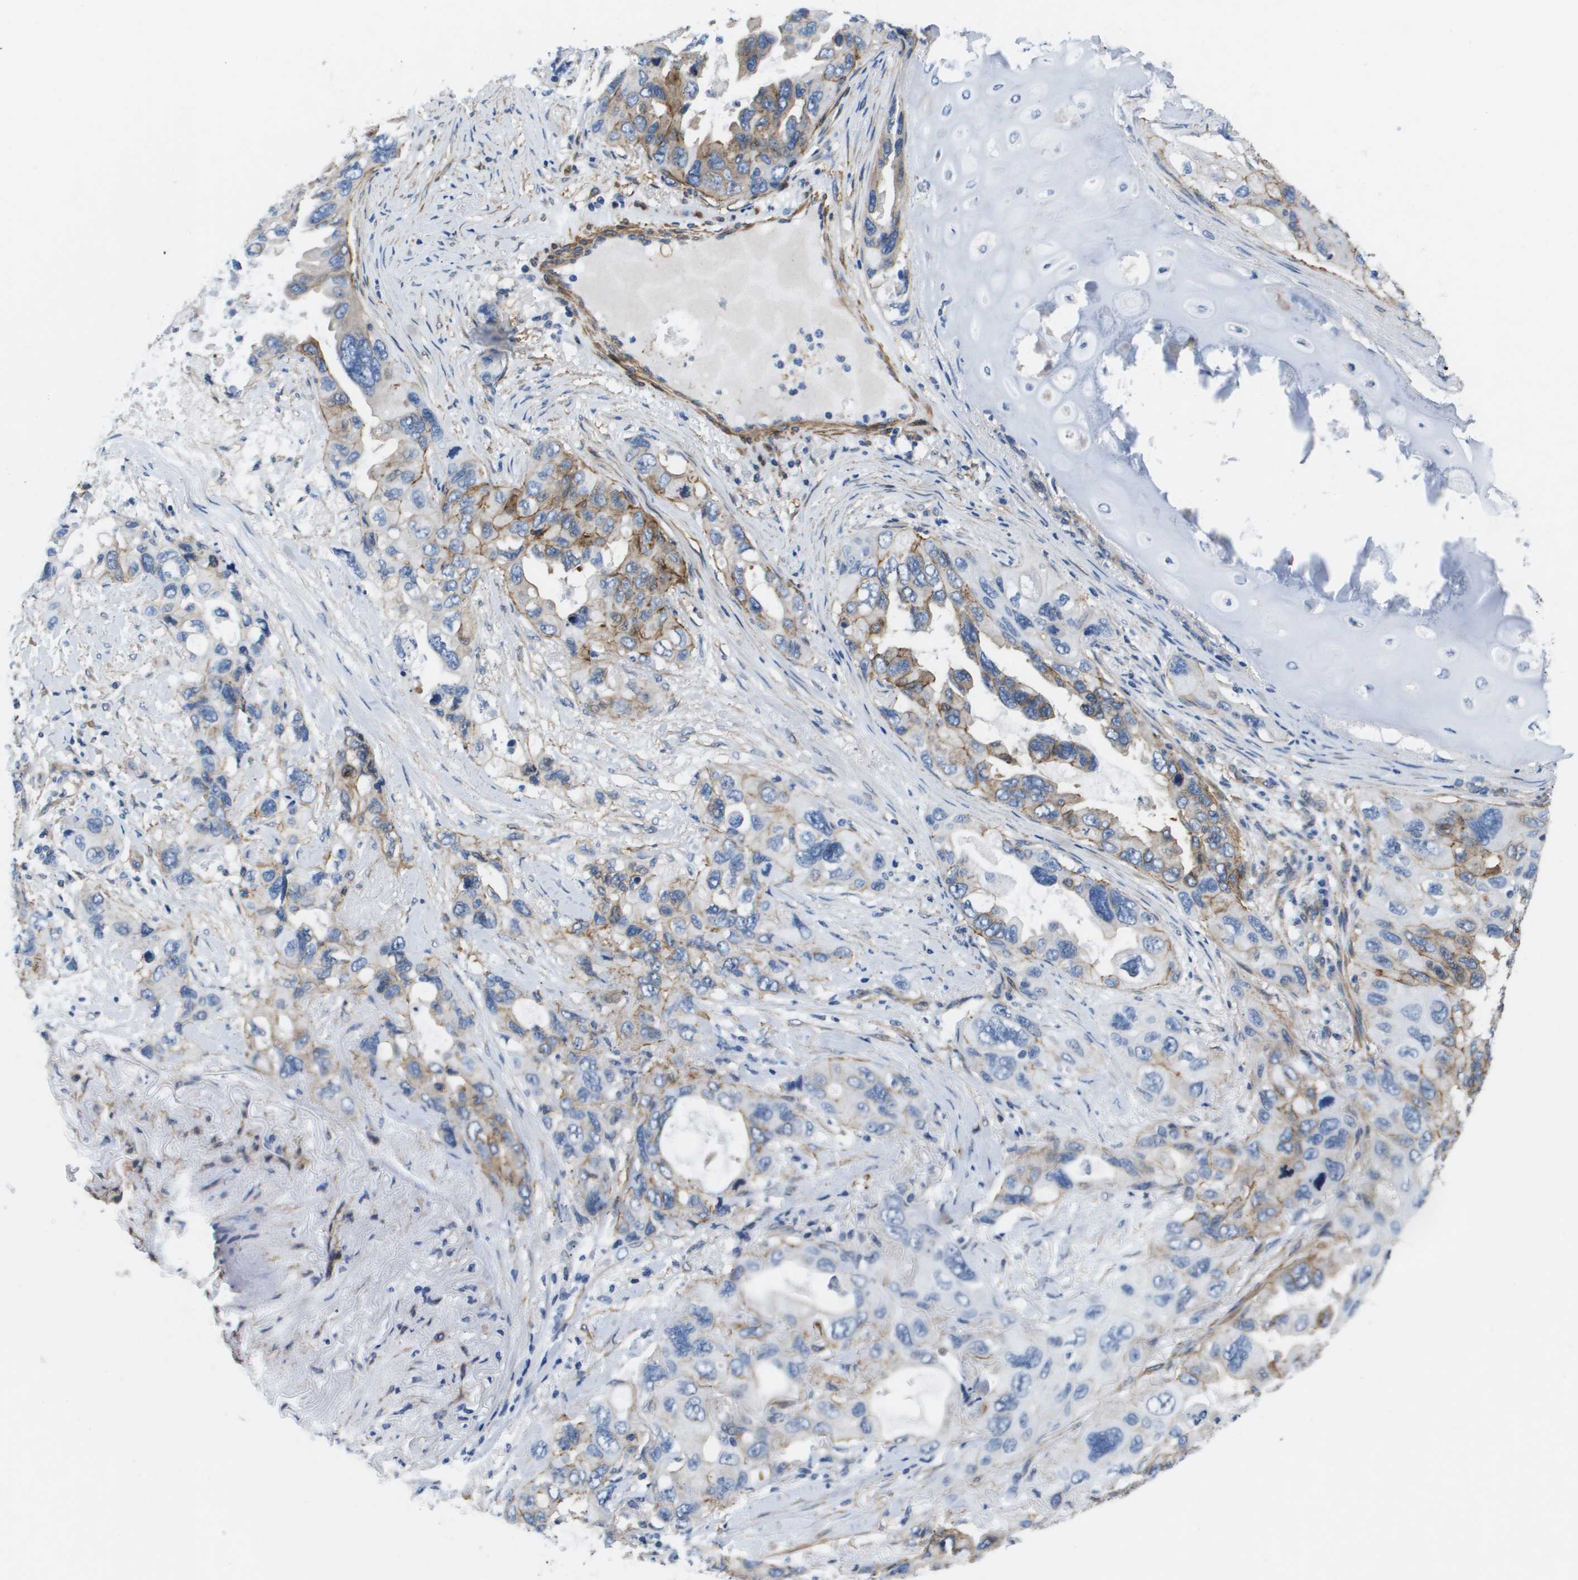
{"staining": {"intensity": "moderate", "quantity": "25%-75%", "location": "cytoplasmic/membranous"}, "tissue": "lung cancer", "cell_type": "Tumor cells", "image_type": "cancer", "snomed": [{"axis": "morphology", "description": "Squamous cell carcinoma, NOS"}, {"axis": "topography", "description": "Lung"}], "caption": "IHC of human lung squamous cell carcinoma shows medium levels of moderate cytoplasmic/membranous positivity in about 25%-75% of tumor cells.", "gene": "LPP", "patient": {"sex": "female", "age": 73}}